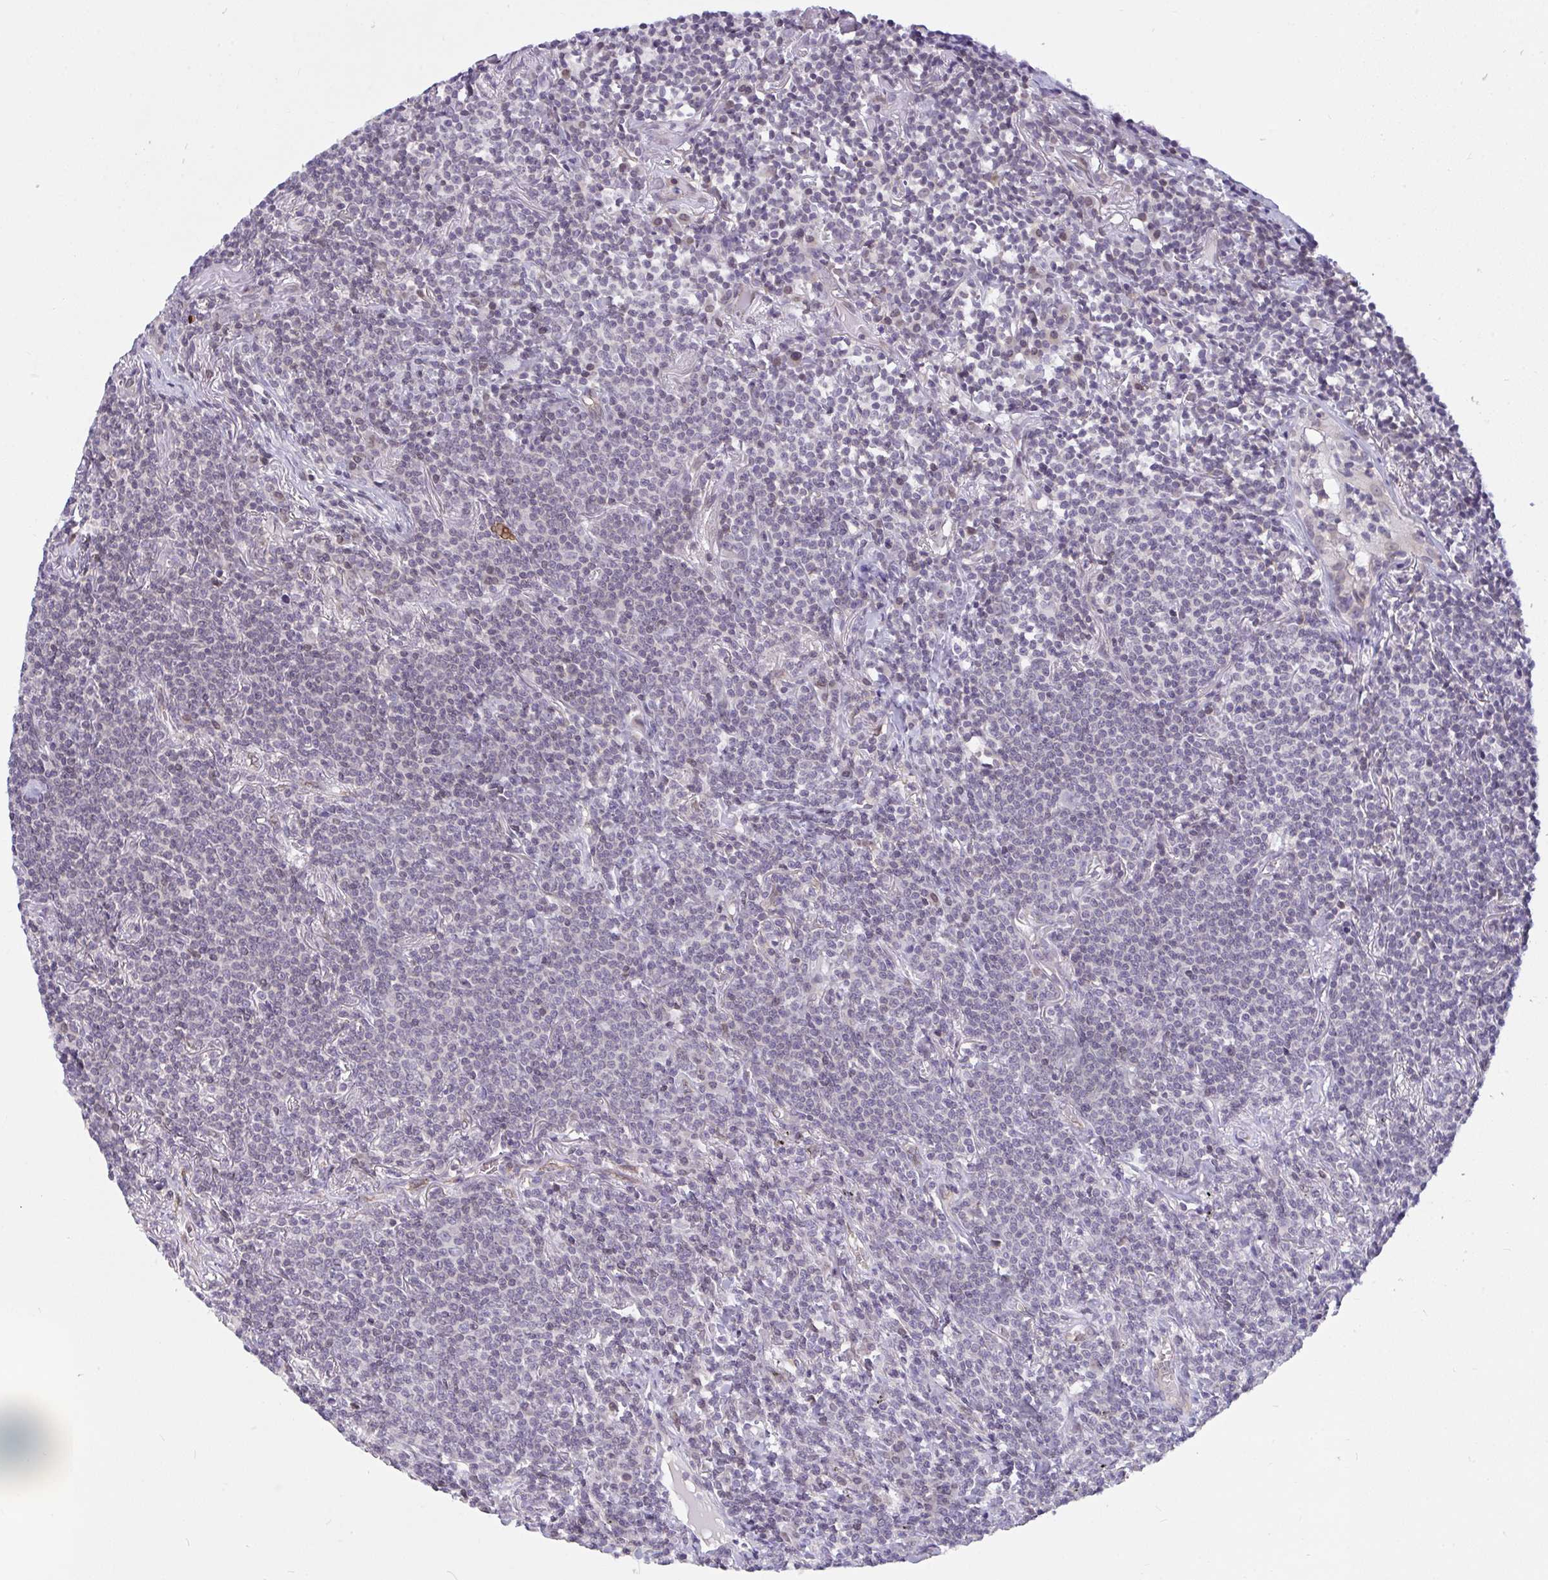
{"staining": {"intensity": "negative", "quantity": "none", "location": "none"}, "tissue": "lymphoma", "cell_type": "Tumor cells", "image_type": "cancer", "snomed": [{"axis": "morphology", "description": "Malignant lymphoma, non-Hodgkin's type, Low grade"}, {"axis": "topography", "description": "Lung"}], "caption": "Histopathology image shows no protein positivity in tumor cells of lymphoma tissue.", "gene": "SEMA6B", "patient": {"sex": "female", "age": 71}}